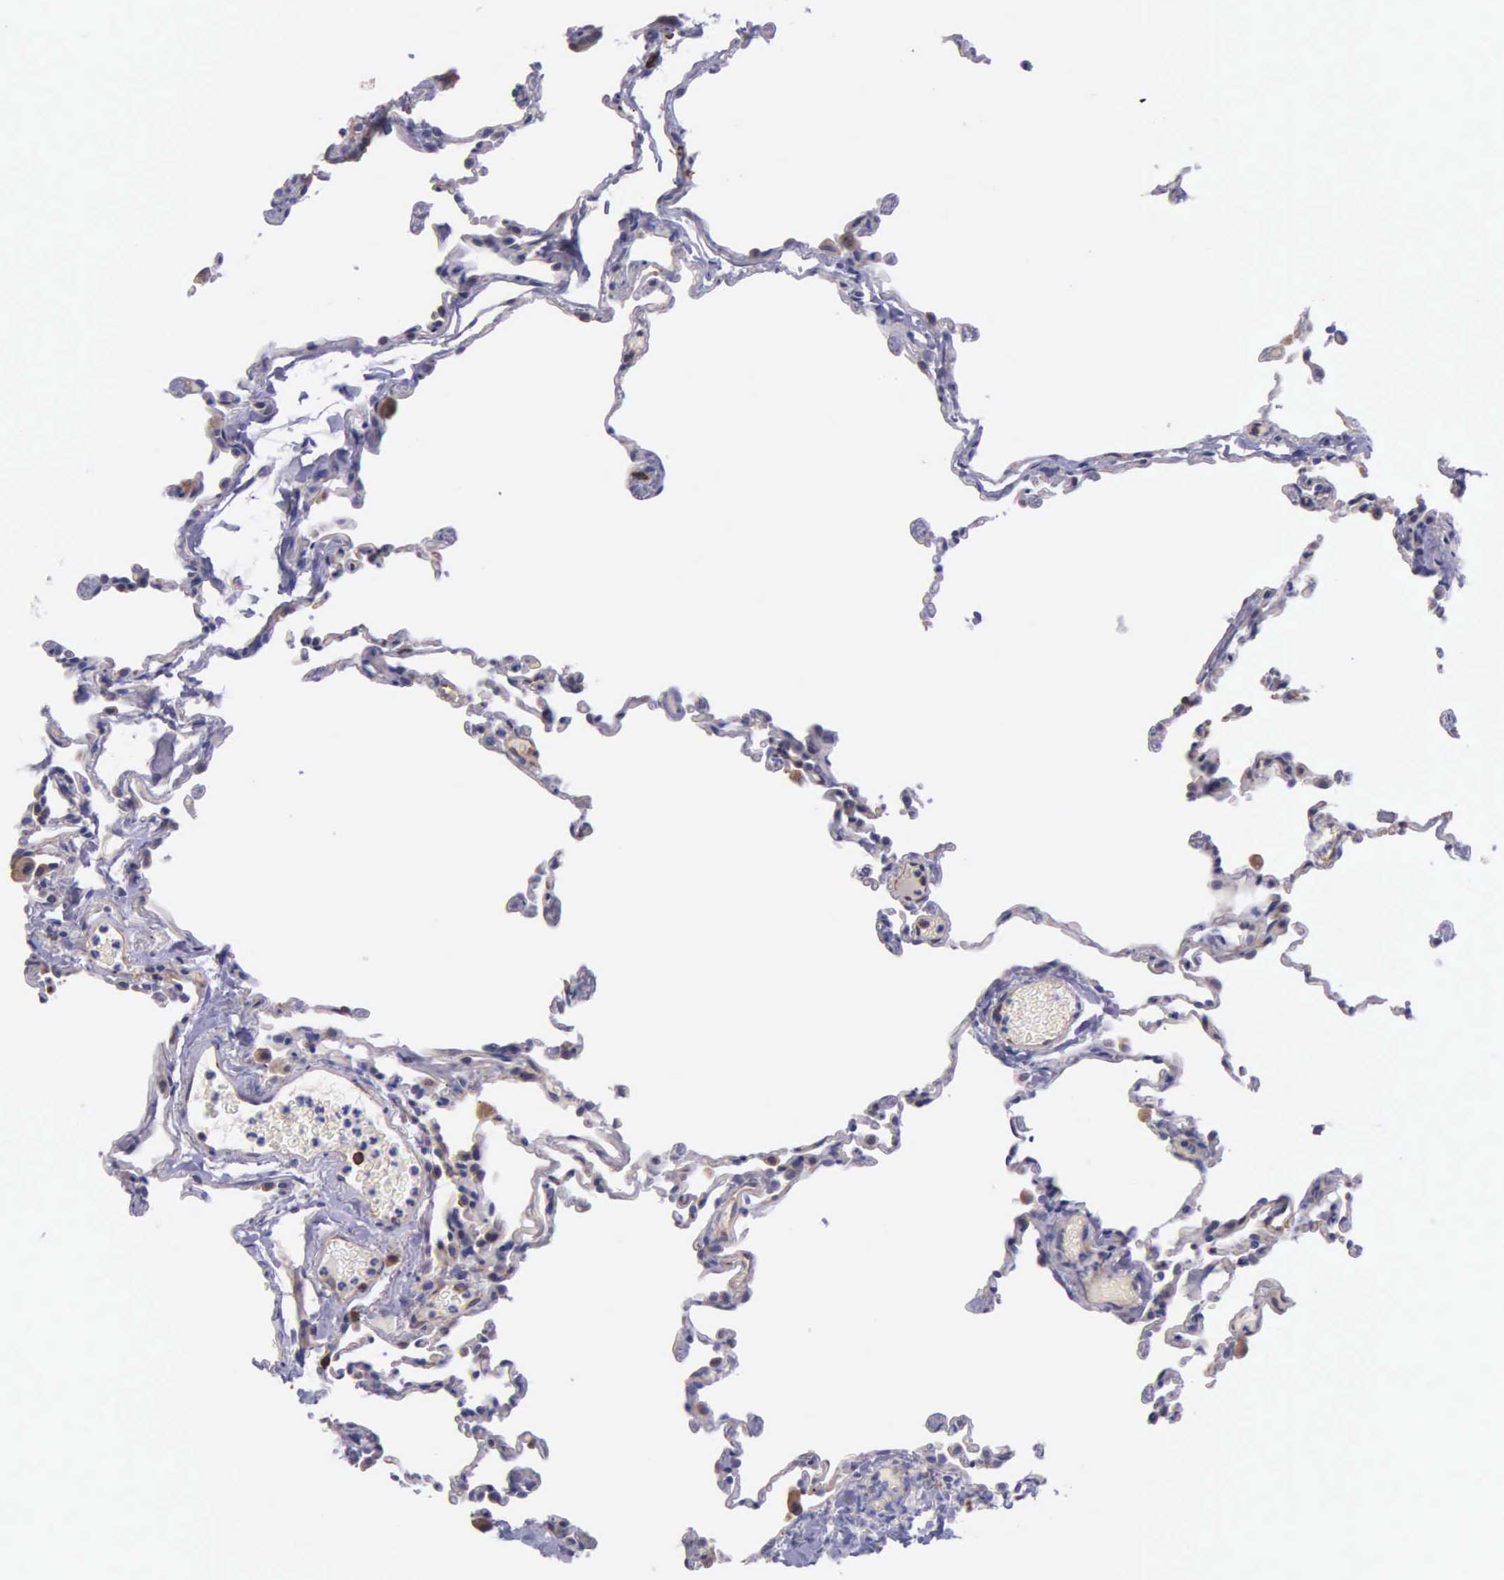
{"staining": {"intensity": "negative", "quantity": "none", "location": "none"}, "tissue": "lung", "cell_type": "Alveolar cells", "image_type": "normal", "snomed": [{"axis": "morphology", "description": "Normal tissue, NOS"}, {"axis": "topography", "description": "Lung"}], "caption": "High magnification brightfield microscopy of benign lung stained with DAB (3,3'-diaminobenzidine) (brown) and counterstained with hematoxylin (blue): alveolar cells show no significant staining.", "gene": "ZC3H12B", "patient": {"sex": "female", "age": 61}}